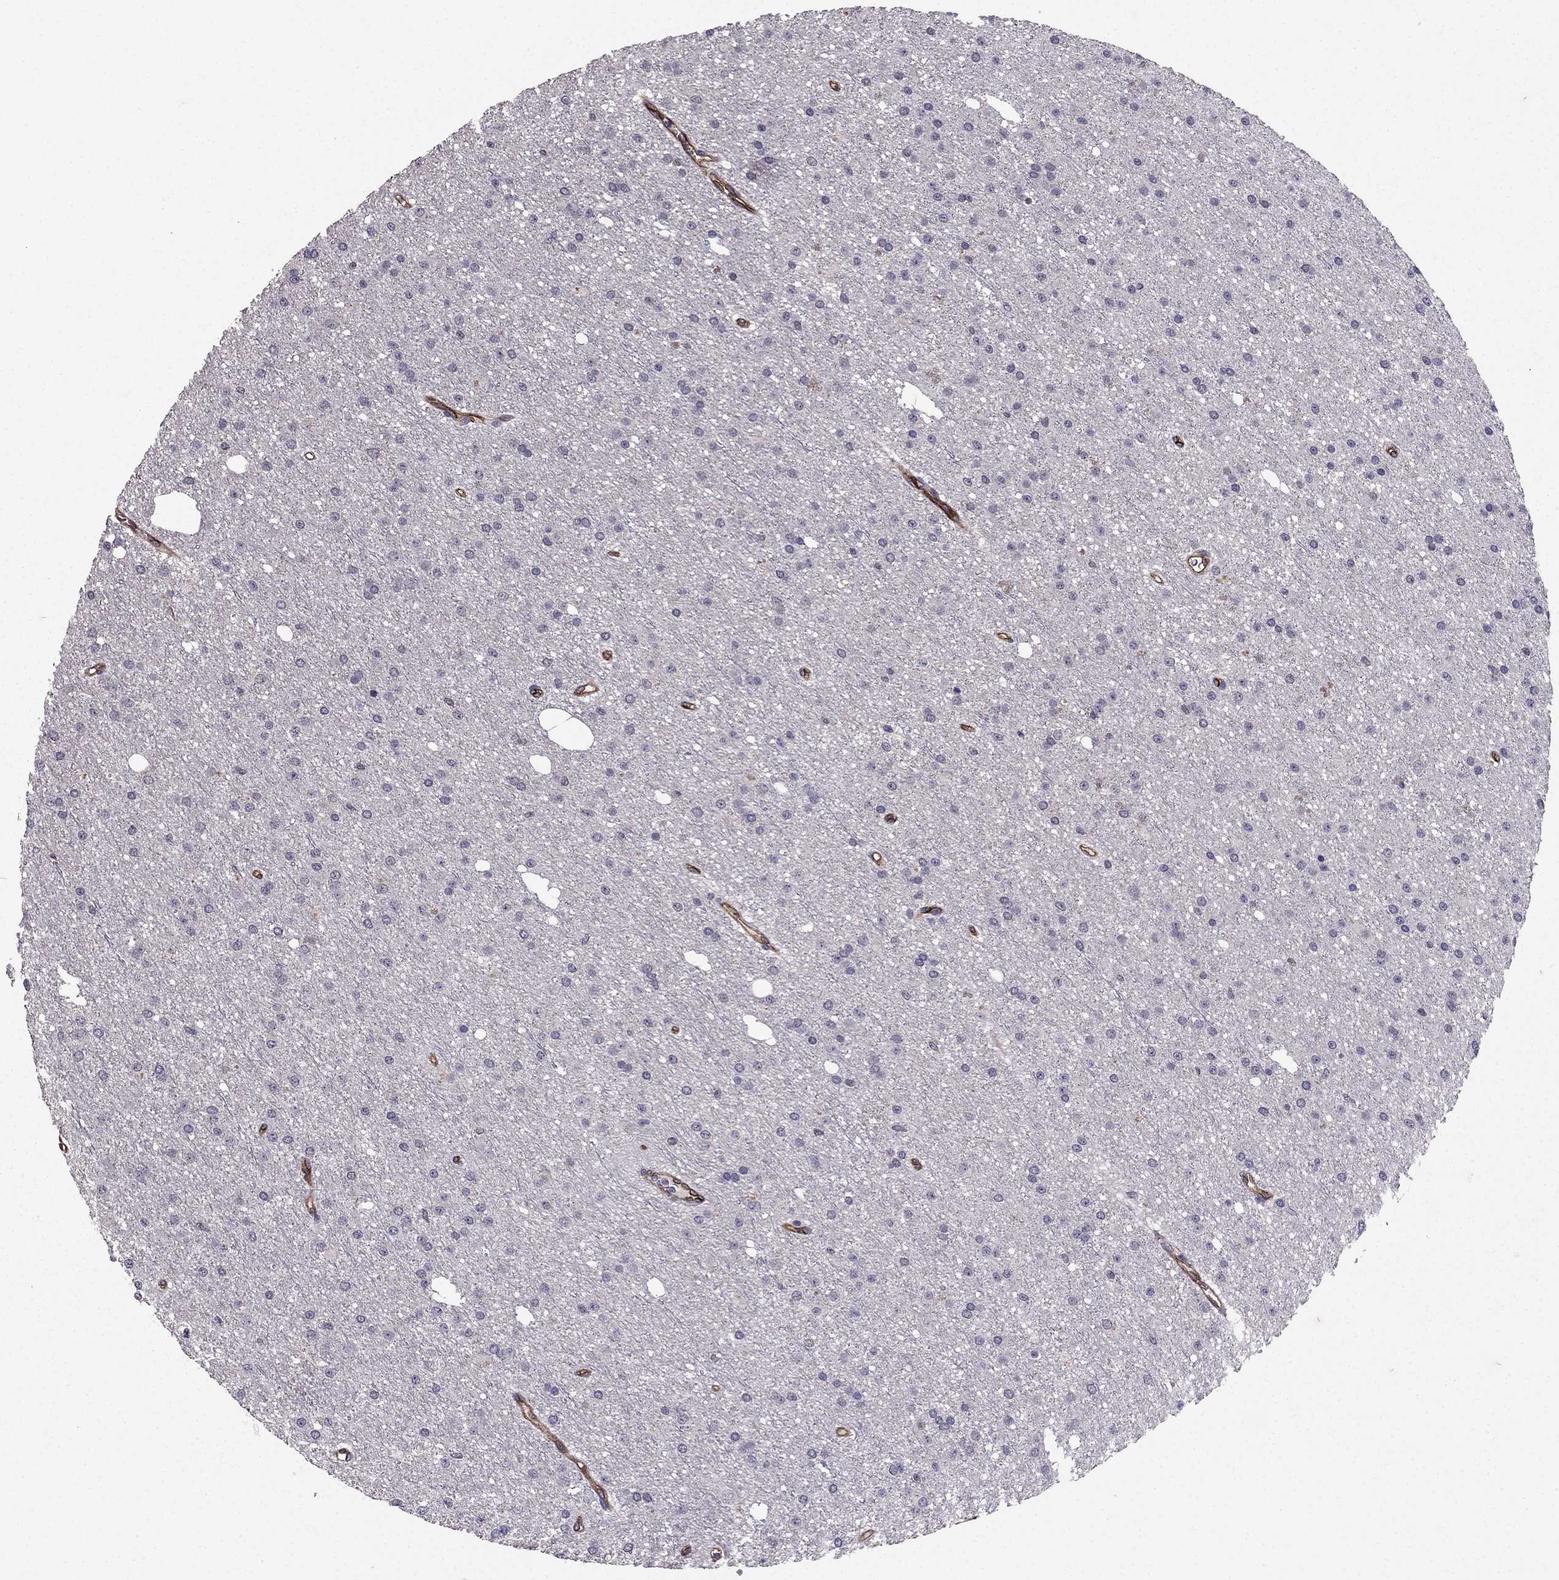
{"staining": {"intensity": "negative", "quantity": "none", "location": "none"}, "tissue": "glioma", "cell_type": "Tumor cells", "image_type": "cancer", "snomed": [{"axis": "morphology", "description": "Glioma, malignant, Low grade"}, {"axis": "topography", "description": "Brain"}], "caption": "Immunohistochemistry micrograph of glioma stained for a protein (brown), which shows no staining in tumor cells.", "gene": "RASIP1", "patient": {"sex": "male", "age": 27}}